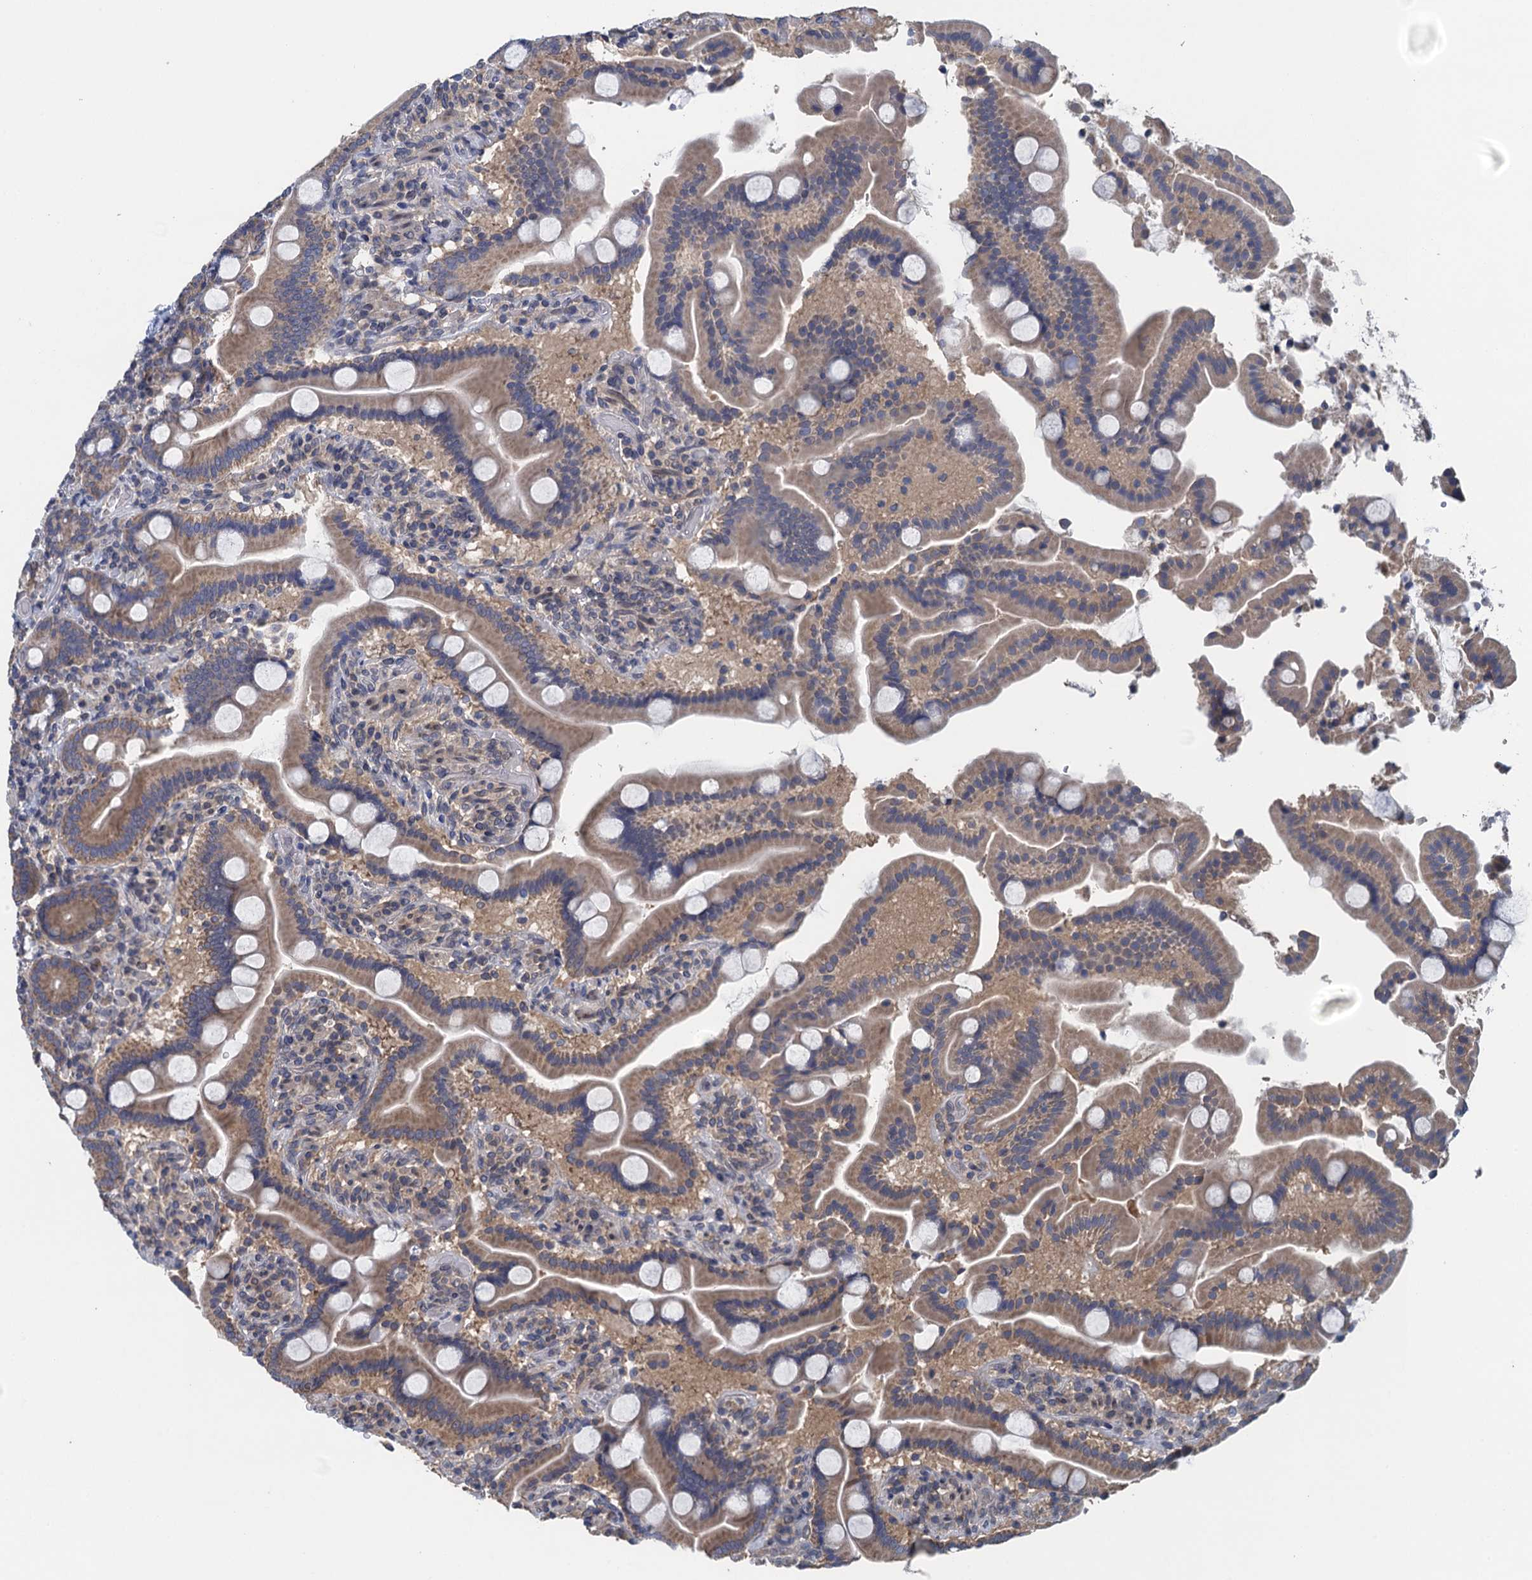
{"staining": {"intensity": "weak", "quantity": ">75%", "location": "cytoplasmic/membranous"}, "tissue": "duodenum", "cell_type": "Glandular cells", "image_type": "normal", "snomed": [{"axis": "morphology", "description": "Normal tissue, NOS"}, {"axis": "topography", "description": "Duodenum"}], "caption": "Weak cytoplasmic/membranous protein expression is seen in approximately >75% of glandular cells in duodenum.", "gene": "CTU2", "patient": {"sex": "male", "age": 55}}